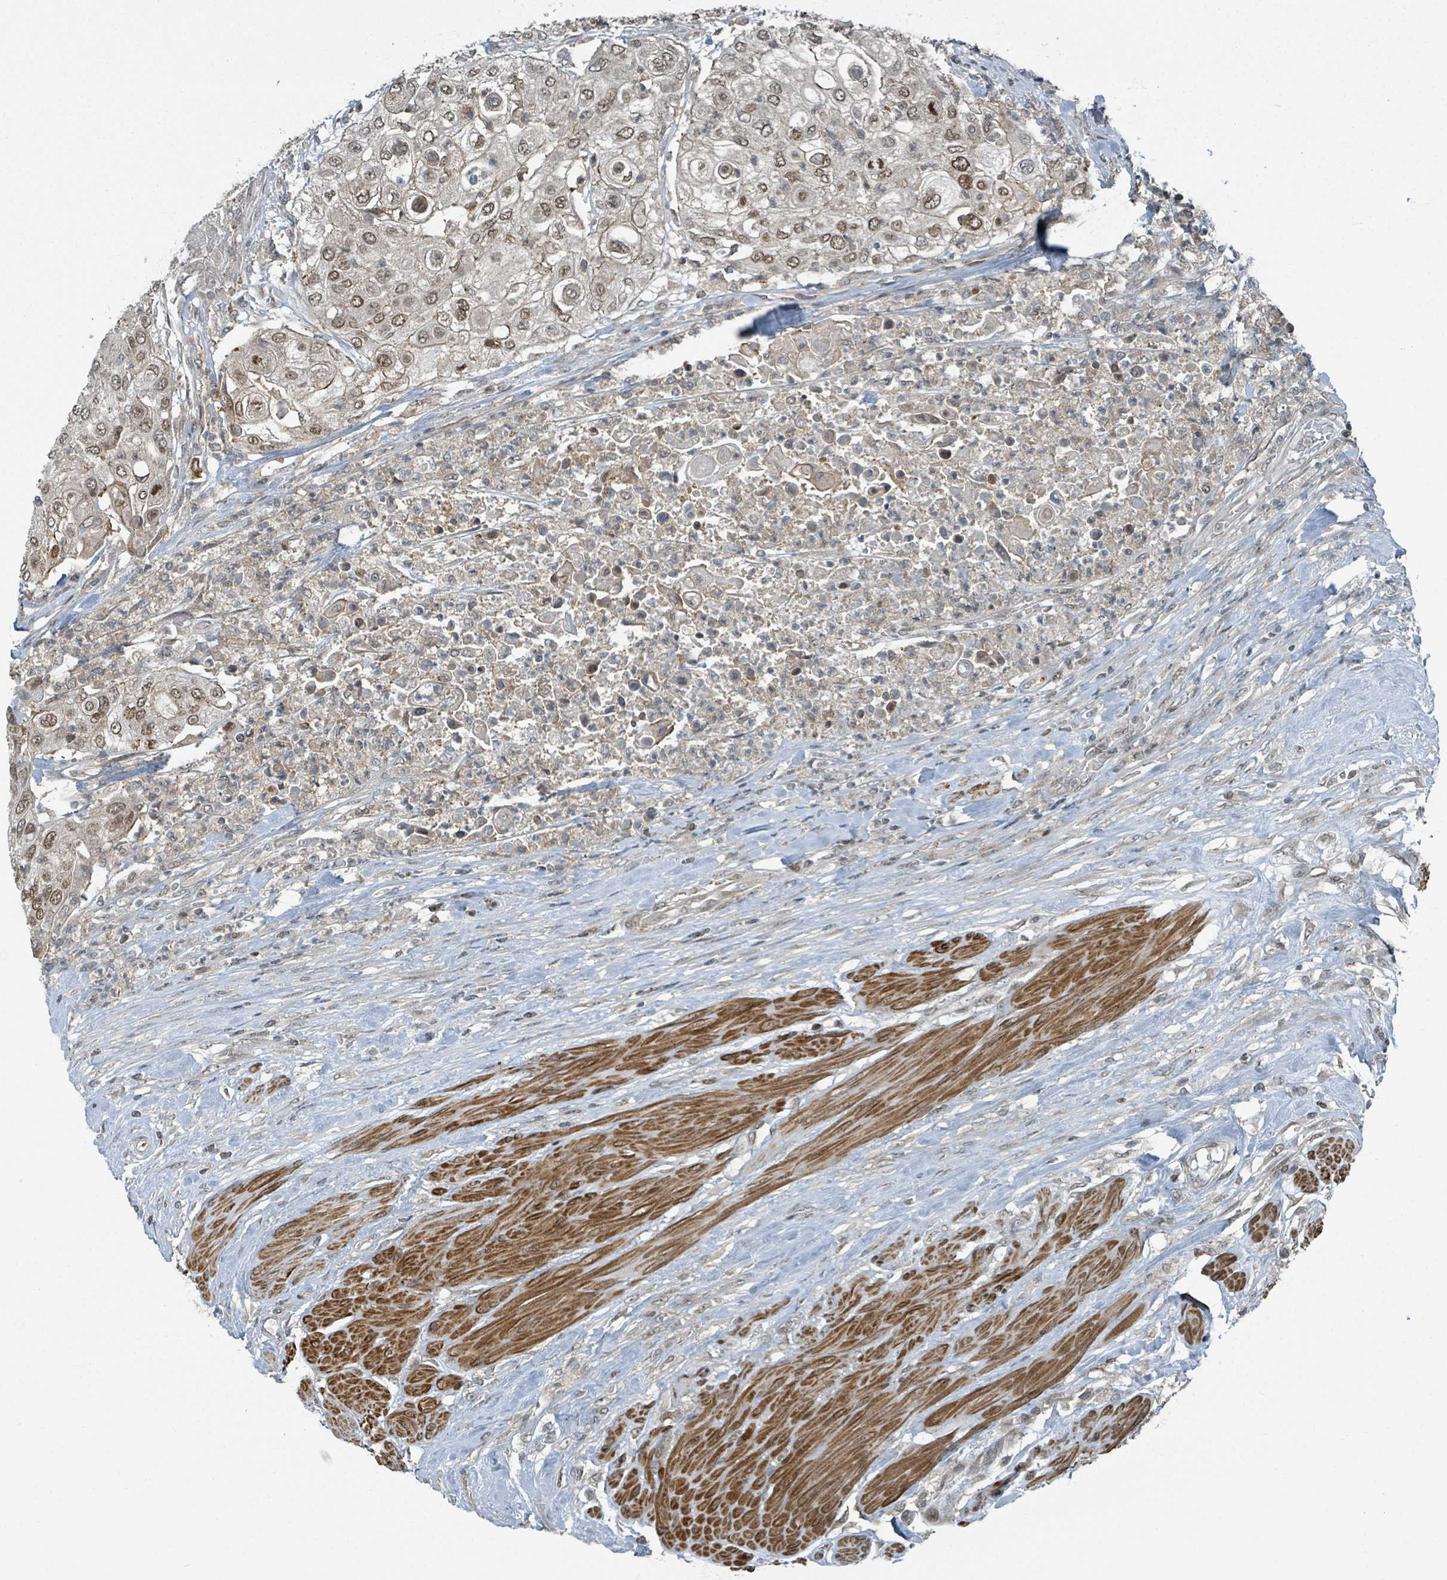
{"staining": {"intensity": "moderate", "quantity": ">75%", "location": "cytoplasmic/membranous,nuclear"}, "tissue": "urothelial cancer", "cell_type": "Tumor cells", "image_type": "cancer", "snomed": [{"axis": "morphology", "description": "Urothelial carcinoma, High grade"}, {"axis": "topography", "description": "Urinary bladder"}], "caption": "Urothelial cancer stained with immunohistochemistry displays moderate cytoplasmic/membranous and nuclear staining in about >75% of tumor cells.", "gene": "PHIP", "patient": {"sex": "female", "age": 79}}